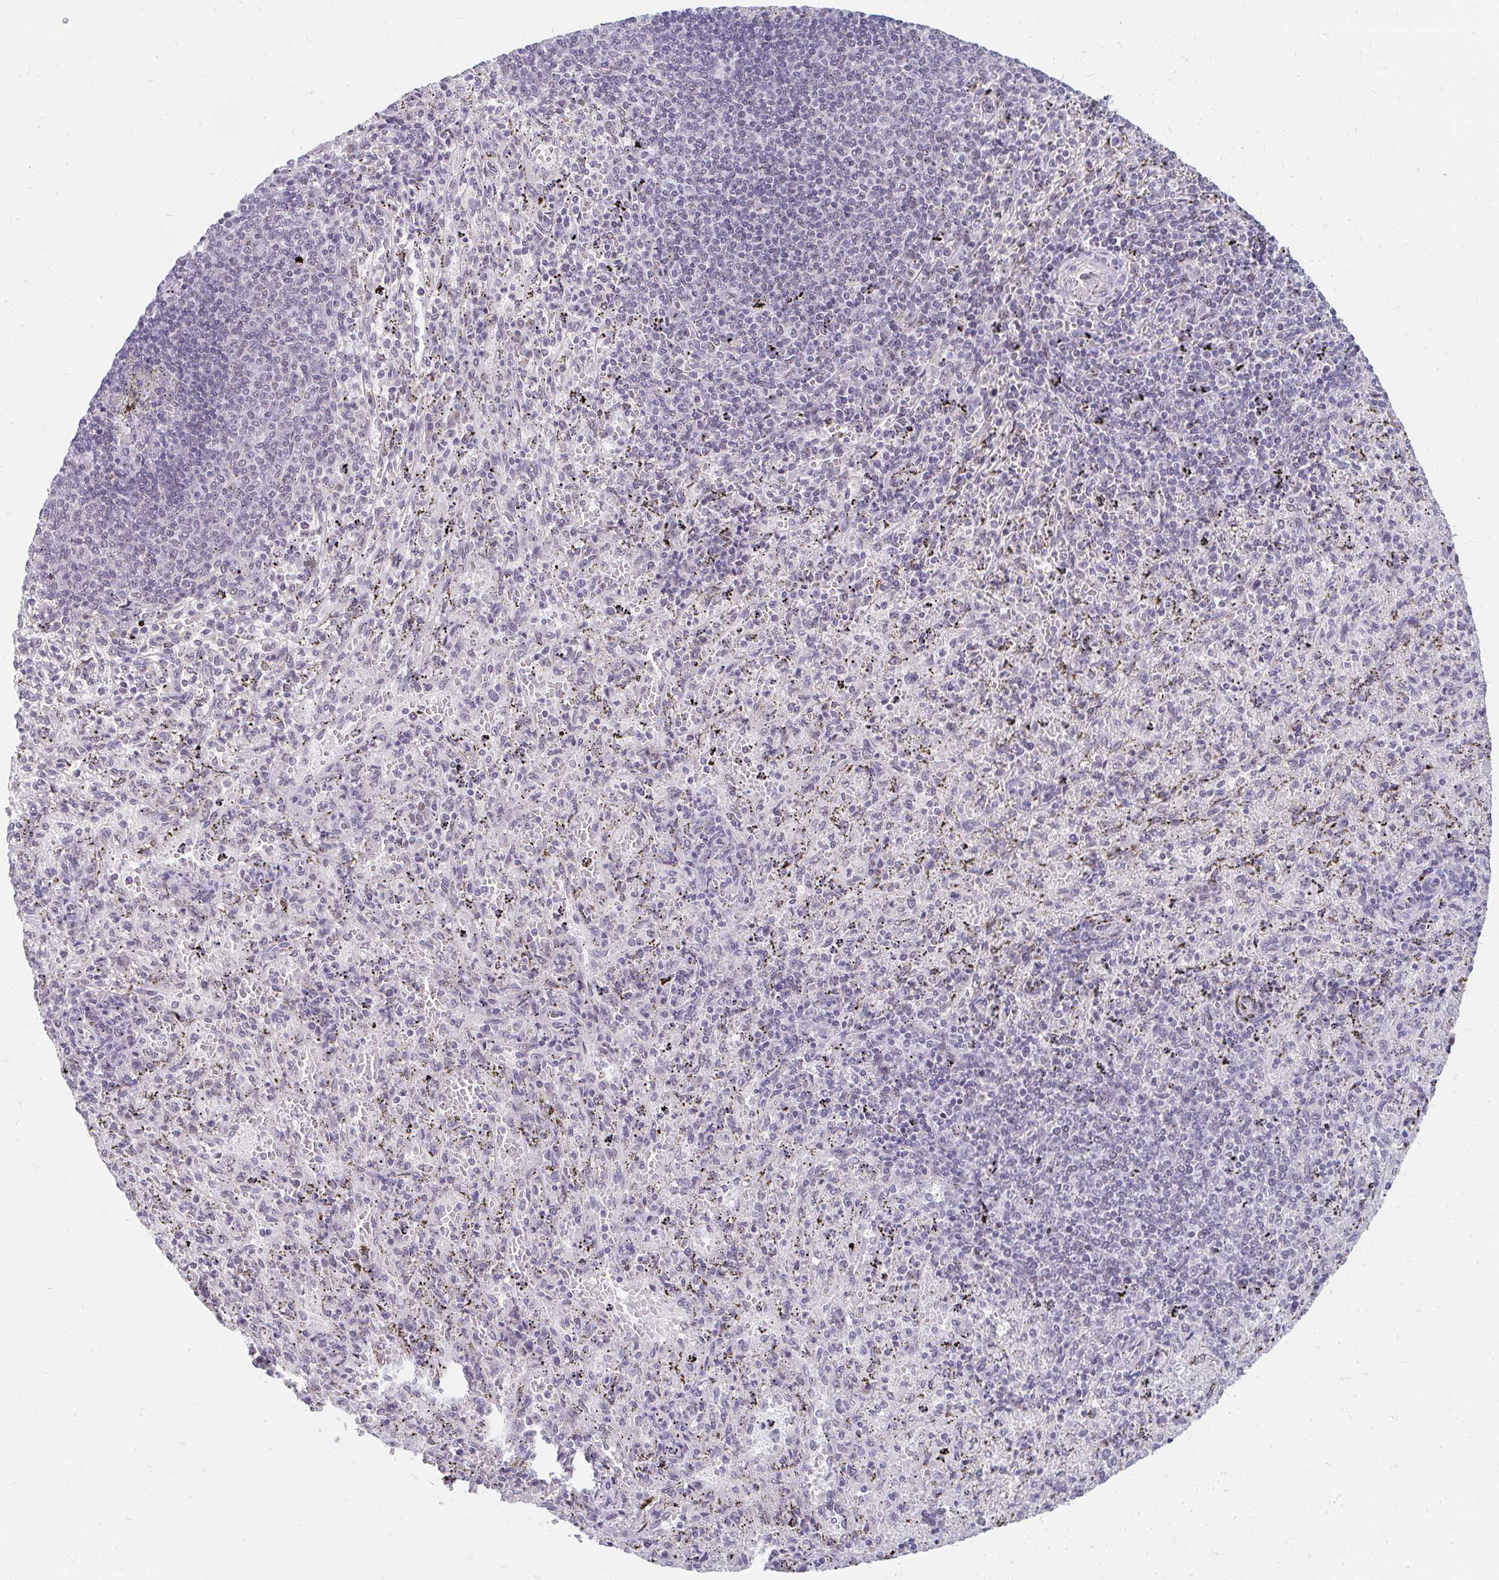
{"staining": {"intensity": "moderate", "quantity": "<25%", "location": "nuclear"}, "tissue": "spleen", "cell_type": "Cells in red pulp", "image_type": "normal", "snomed": [{"axis": "morphology", "description": "Normal tissue, NOS"}, {"axis": "topography", "description": "Spleen"}], "caption": "DAB immunohistochemical staining of benign human spleen exhibits moderate nuclear protein staining in about <25% of cells in red pulp. (Stains: DAB (3,3'-diaminobenzidine) in brown, nuclei in blue, Microscopy: brightfield microscopy at high magnification).", "gene": "GTF2H1", "patient": {"sex": "male", "age": 57}}